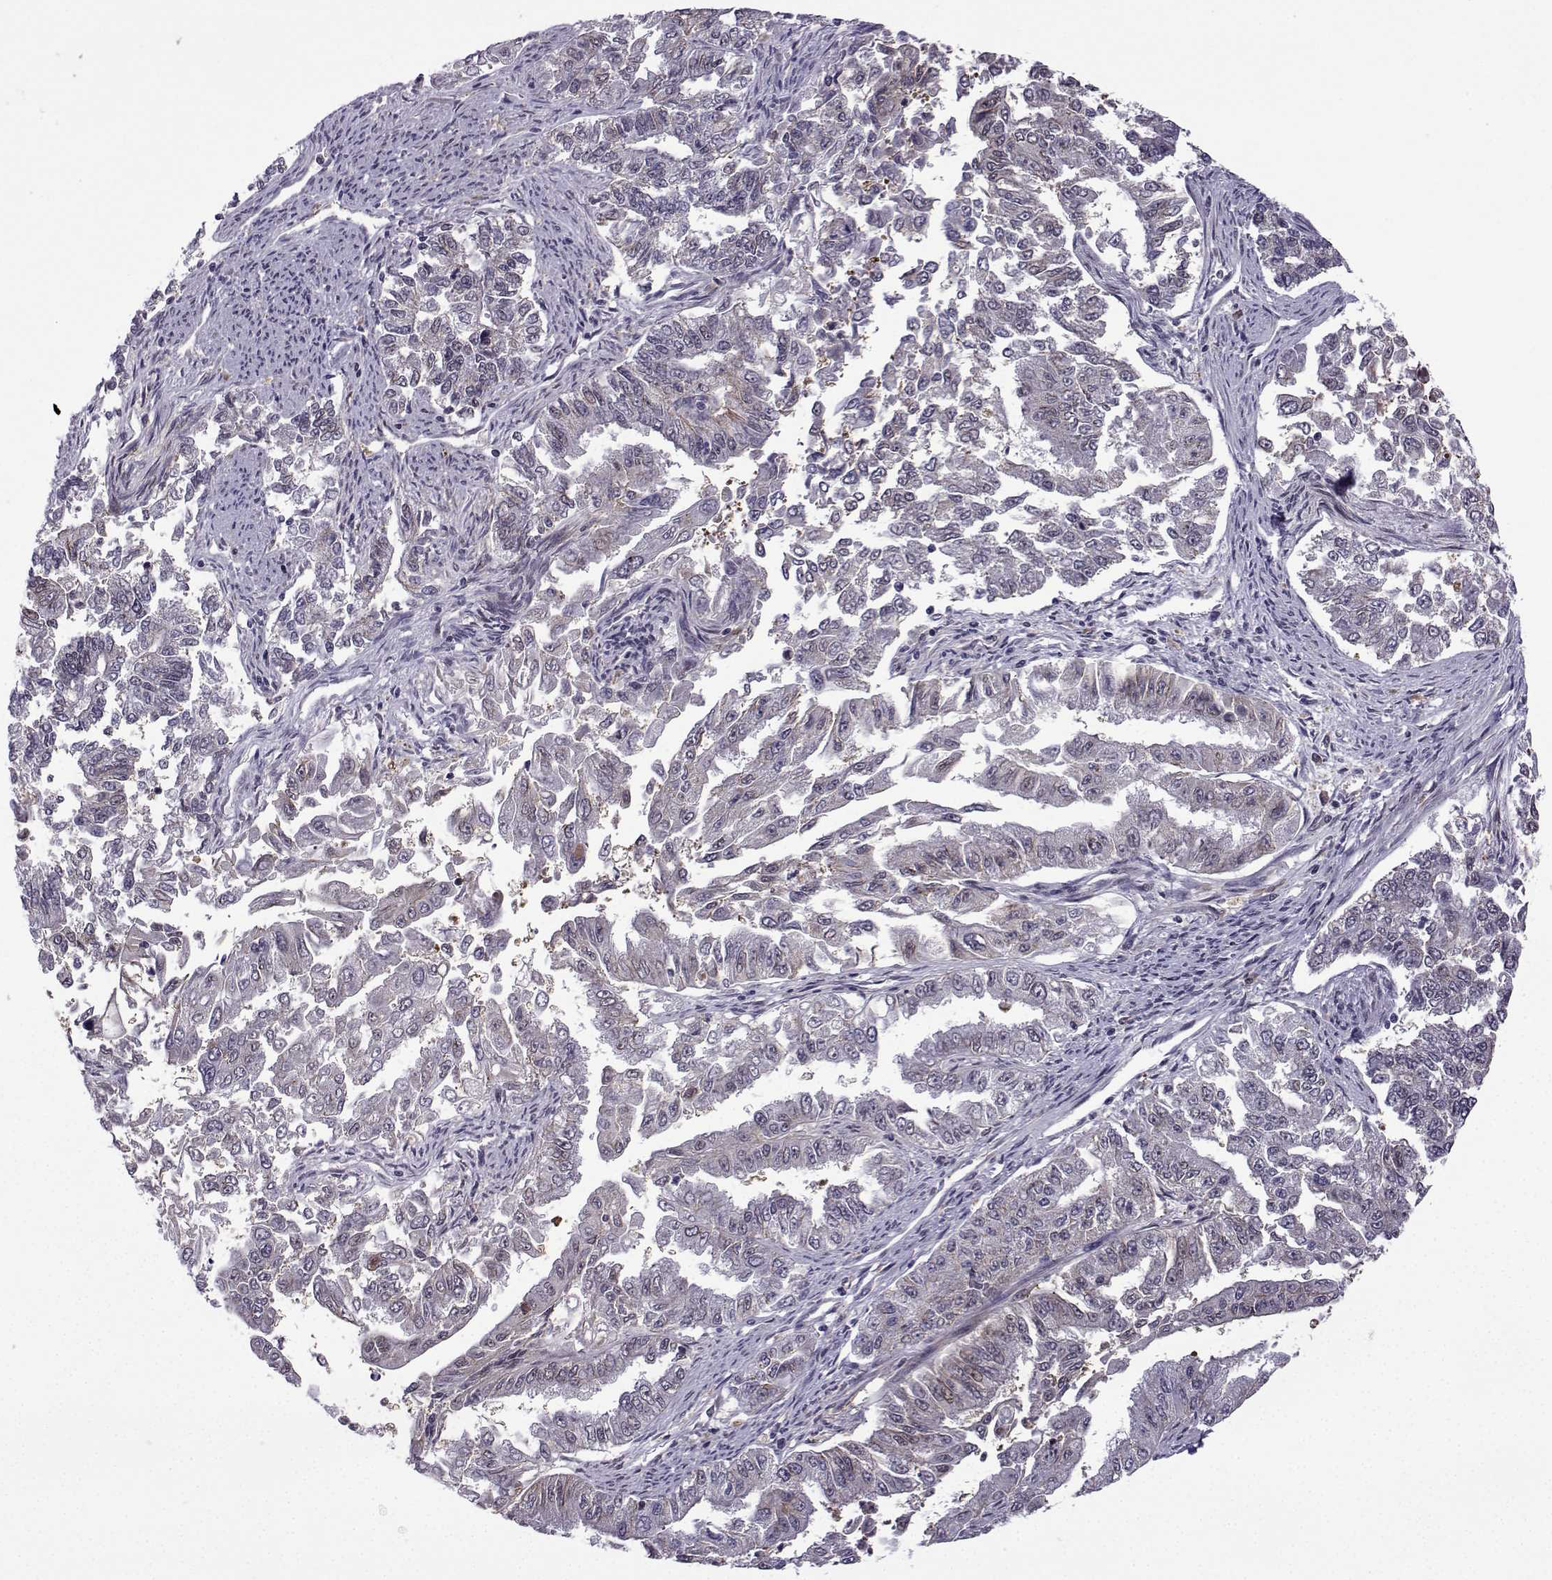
{"staining": {"intensity": "negative", "quantity": "none", "location": "none"}, "tissue": "endometrial cancer", "cell_type": "Tumor cells", "image_type": "cancer", "snomed": [{"axis": "morphology", "description": "Adenocarcinoma, NOS"}, {"axis": "topography", "description": "Uterus"}], "caption": "DAB (3,3'-diaminobenzidine) immunohistochemical staining of human endometrial cancer demonstrates no significant positivity in tumor cells.", "gene": "FGF3", "patient": {"sex": "female", "age": 59}}